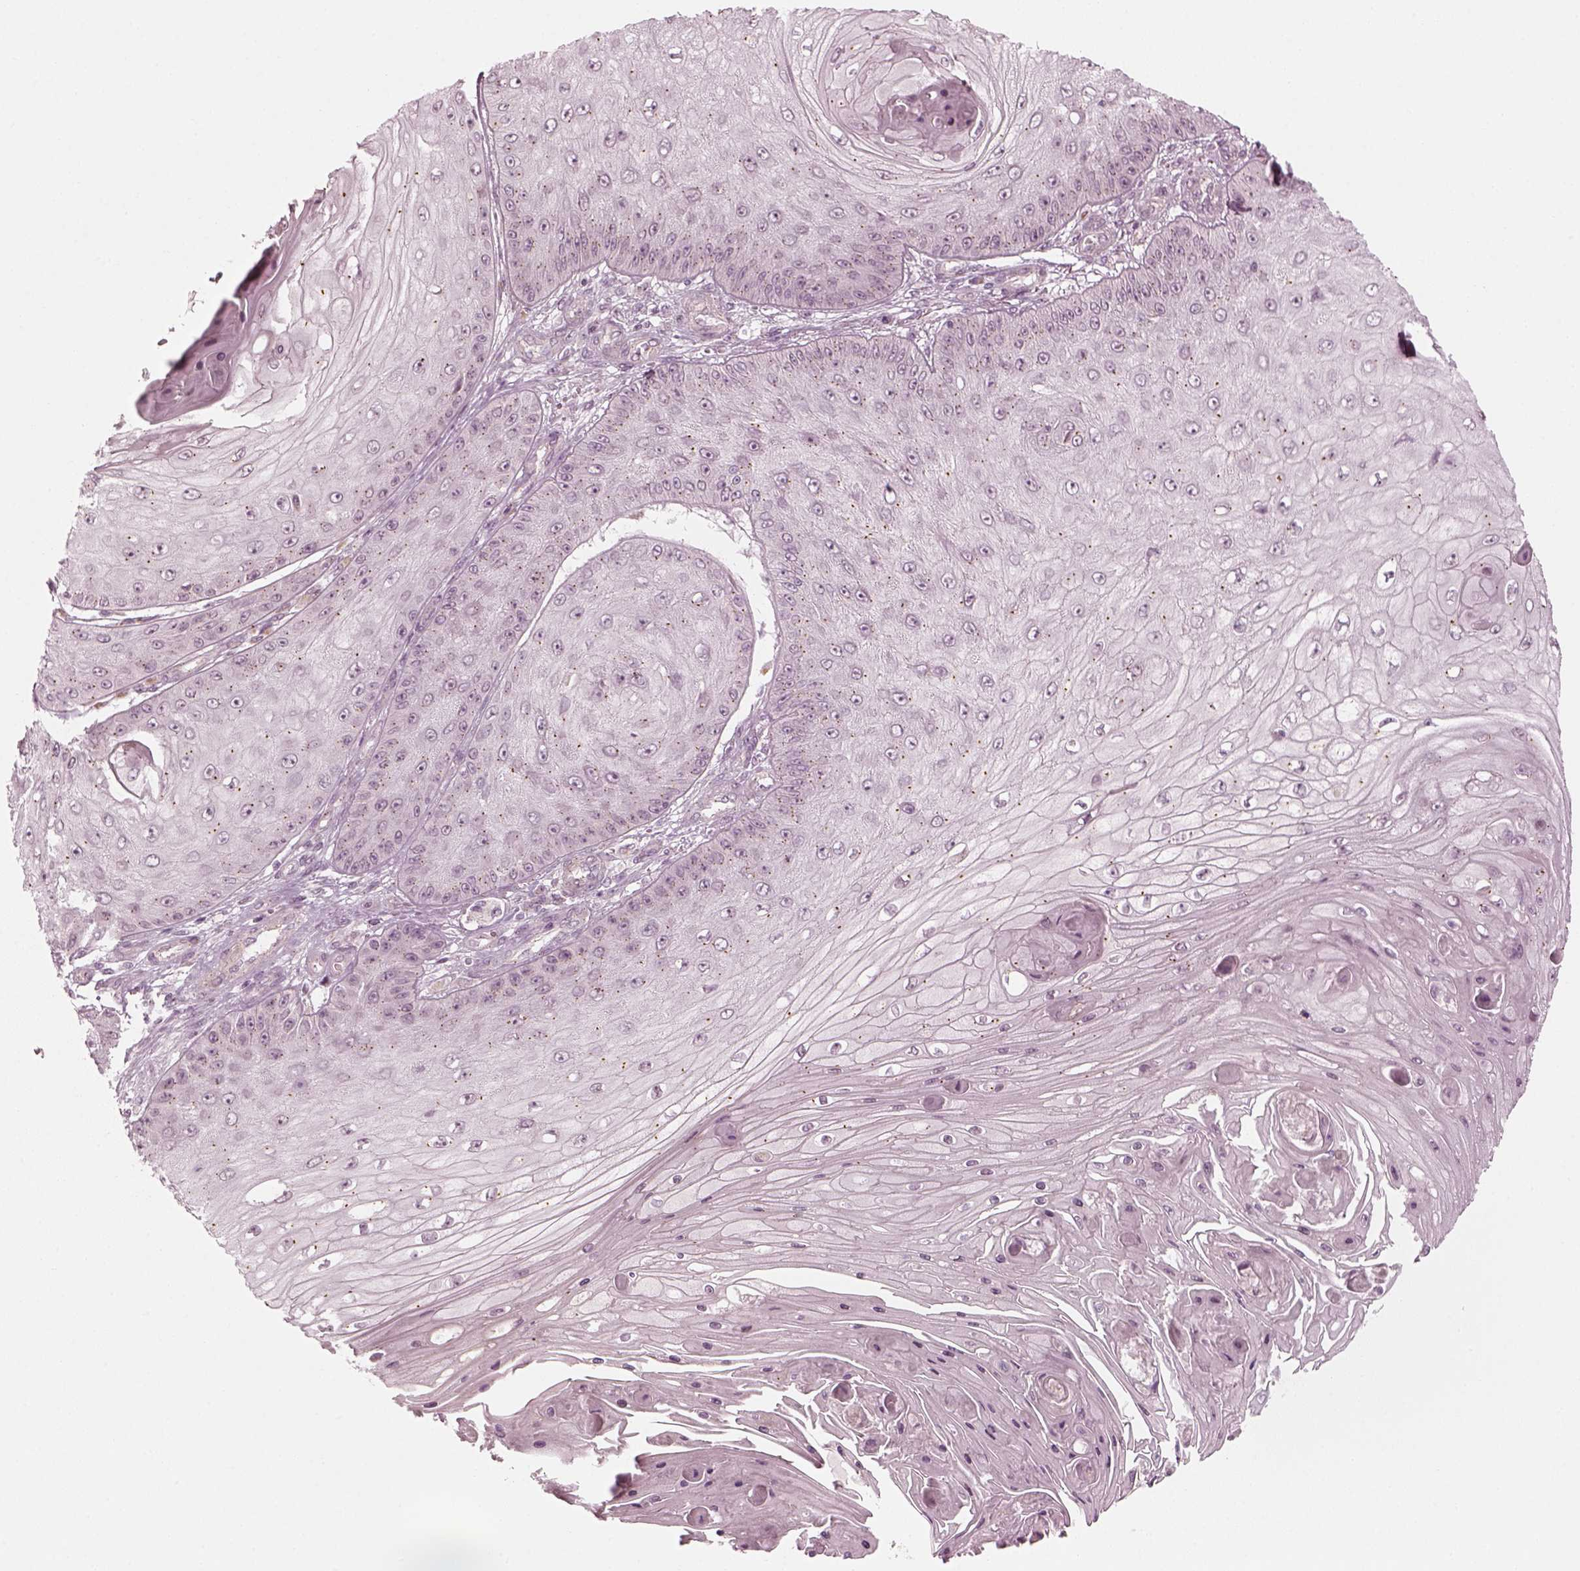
{"staining": {"intensity": "negative", "quantity": "none", "location": "none"}, "tissue": "skin cancer", "cell_type": "Tumor cells", "image_type": "cancer", "snomed": [{"axis": "morphology", "description": "Squamous cell carcinoma, NOS"}, {"axis": "topography", "description": "Skin"}], "caption": "The immunohistochemistry image has no significant expression in tumor cells of skin cancer tissue.", "gene": "MLIP", "patient": {"sex": "male", "age": 70}}